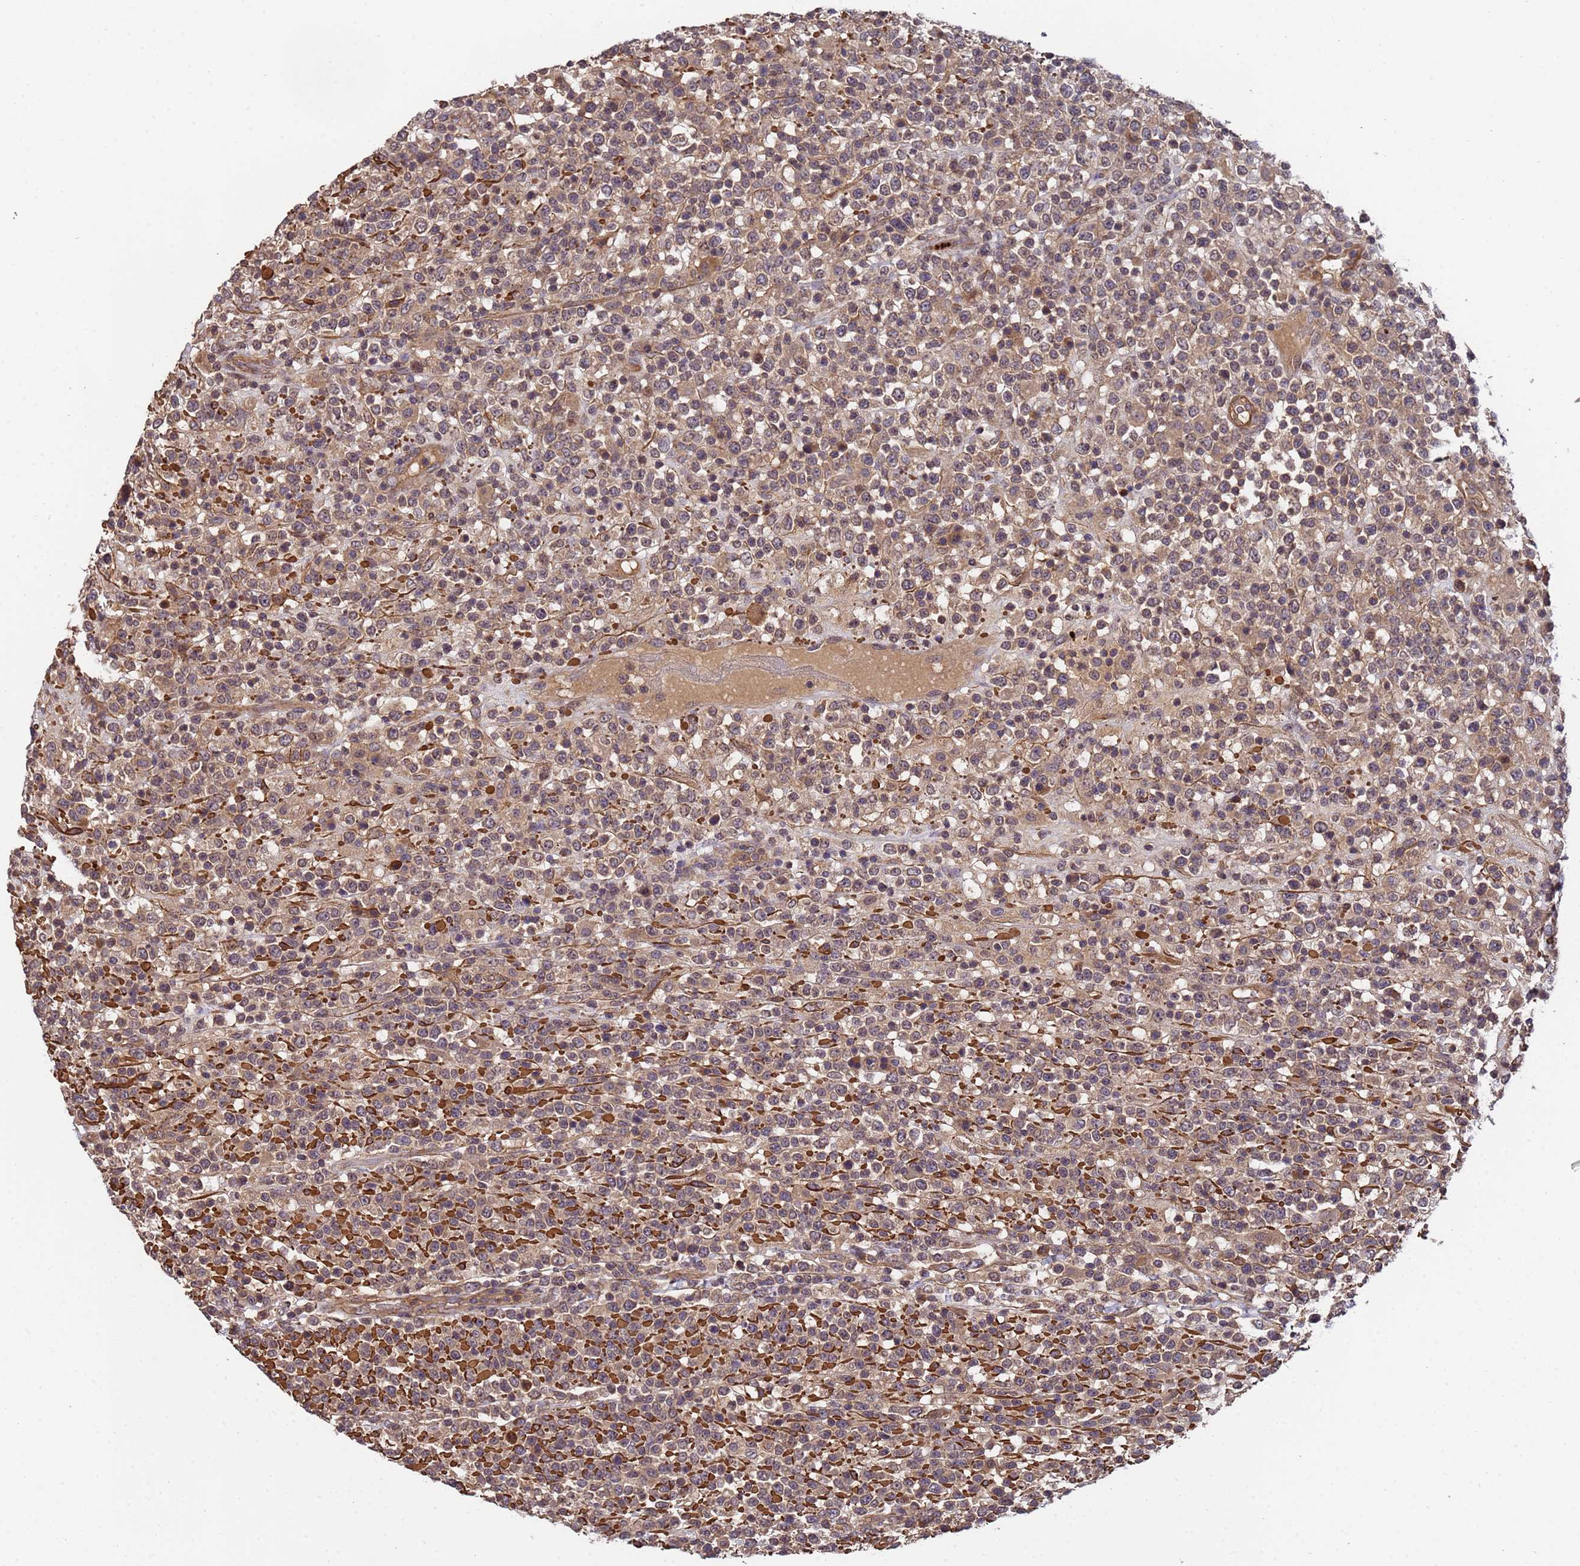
{"staining": {"intensity": "weak", "quantity": "<25%", "location": "cytoplasmic/membranous,nuclear"}, "tissue": "lymphoma", "cell_type": "Tumor cells", "image_type": "cancer", "snomed": [{"axis": "morphology", "description": "Malignant lymphoma, non-Hodgkin's type, High grade"}, {"axis": "topography", "description": "Colon"}], "caption": "Tumor cells show no significant expression in lymphoma. The staining is performed using DAB brown chromogen with nuclei counter-stained in using hematoxylin.", "gene": "GSTCD", "patient": {"sex": "female", "age": 53}}